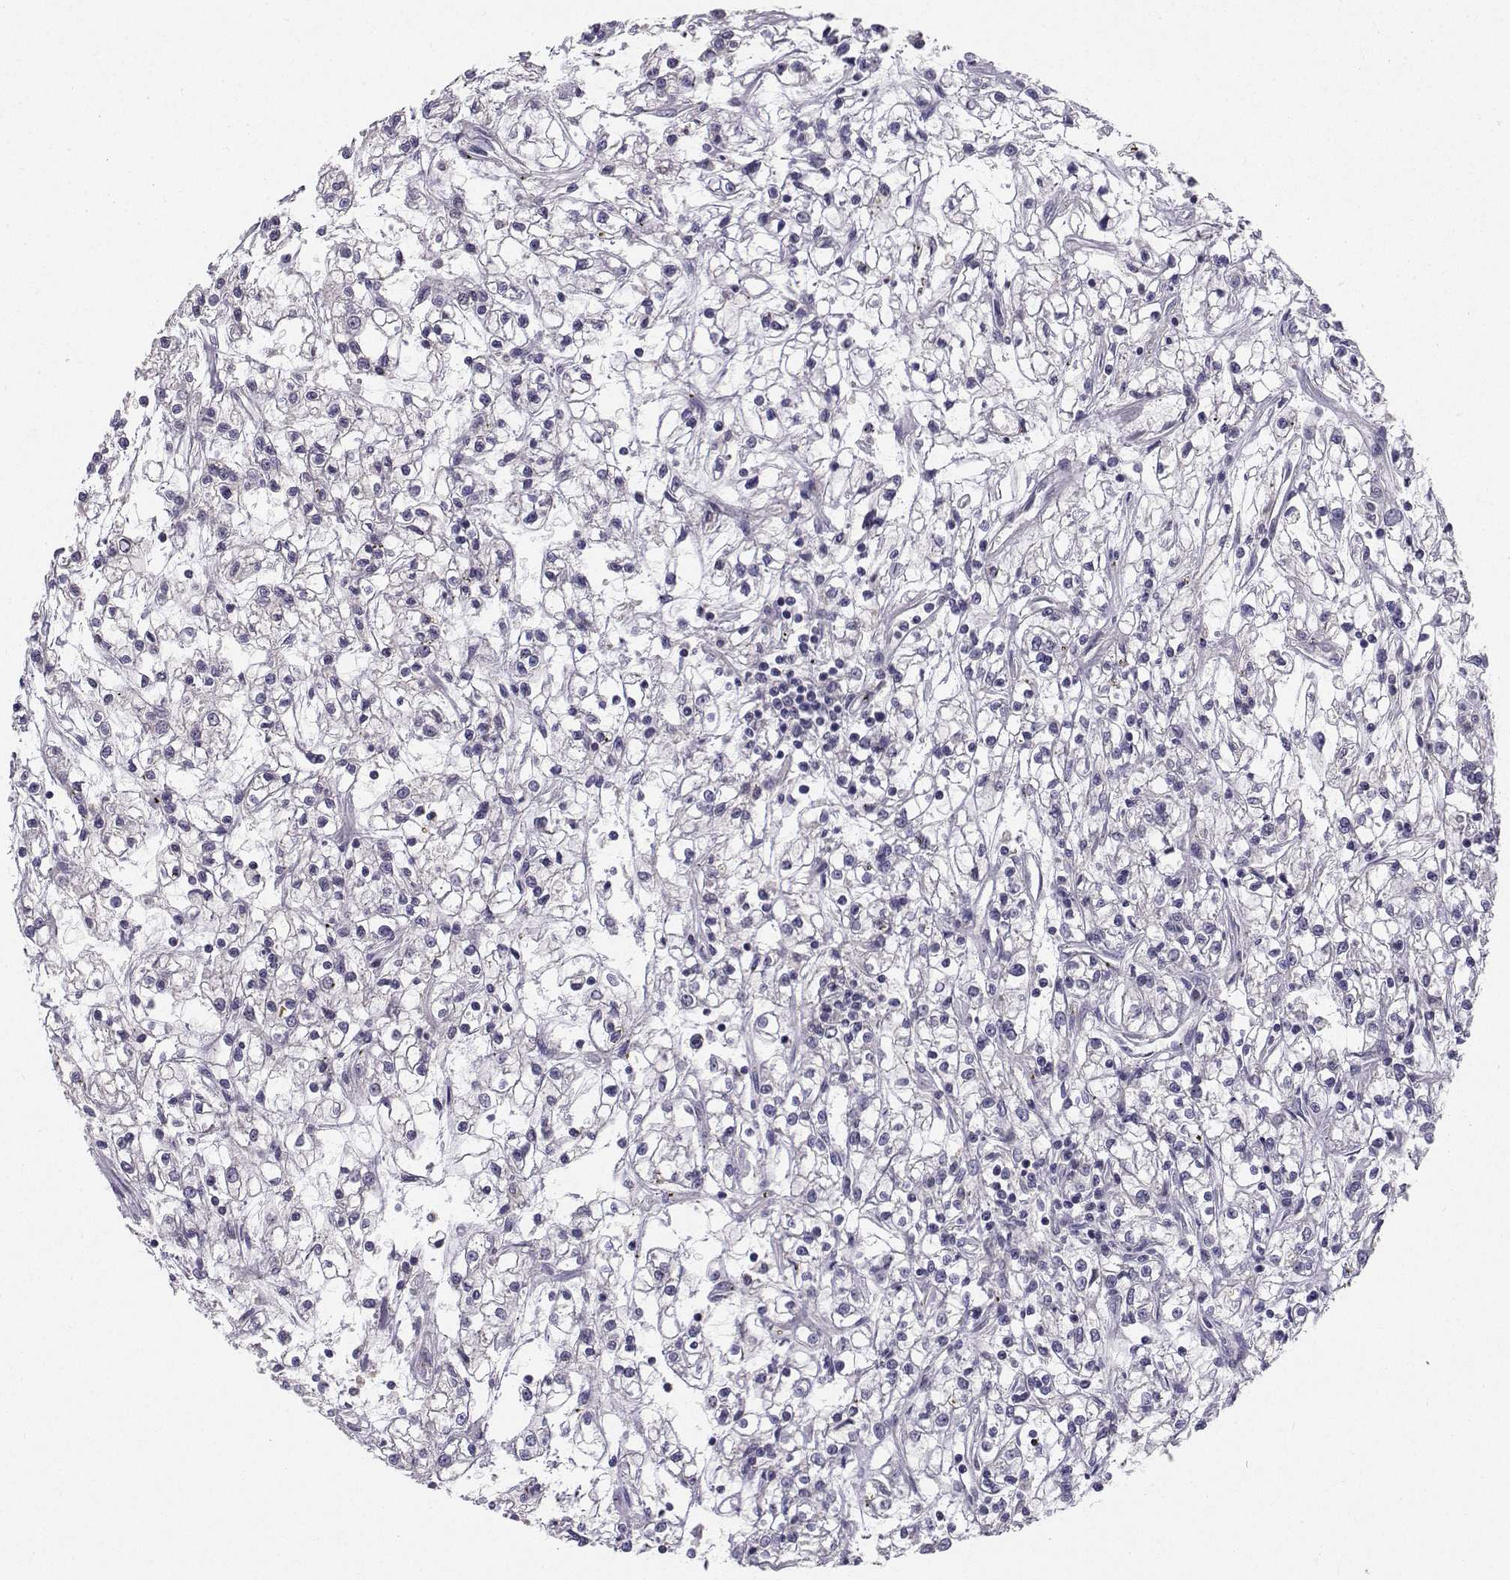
{"staining": {"intensity": "negative", "quantity": "none", "location": "none"}, "tissue": "renal cancer", "cell_type": "Tumor cells", "image_type": "cancer", "snomed": [{"axis": "morphology", "description": "Adenocarcinoma, NOS"}, {"axis": "topography", "description": "Kidney"}], "caption": "Renal adenocarcinoma stained for a protein using immunohistochemistry (IHC) reveals no staining tumor cells.", "gene": "PEX5L", "patient": {"sex": "female", "age": 59}}